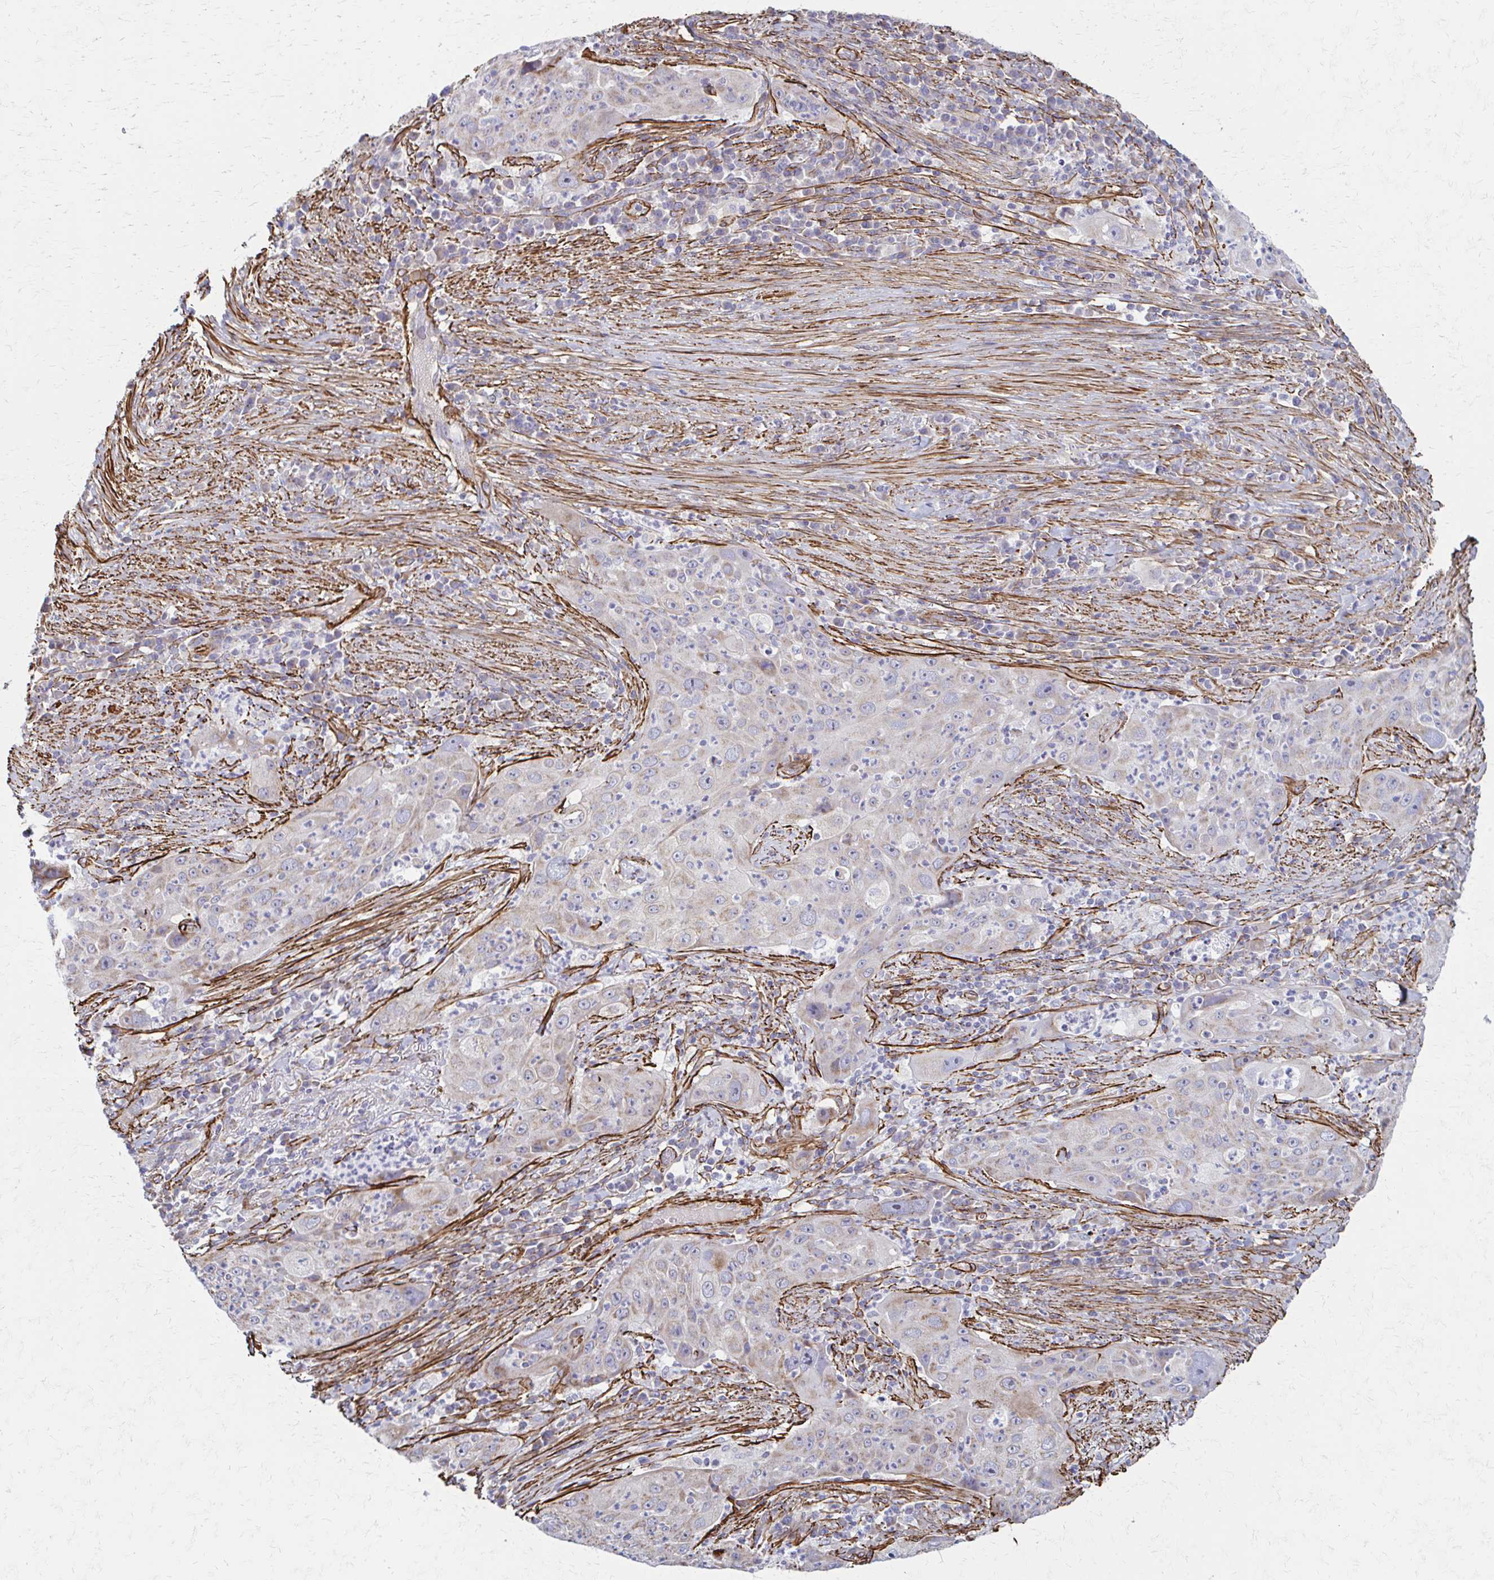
{"staining": {"intensity": "weak", "quantity": "<25%", "location": "cytoplasmic/membranous"}, "tissue": "lung cancer", "cell_type": "Tumor cells", "image_type": "cancer", "snomed": [{"axis": "morphology", "description": "Squamous cell carcinoma, NOS"}, {"axis": "topography", "description": "Lung"}], "caption": "Immunohistochemistry photomicrograph of human squamous cell carcinoma (lung) stained for a protein (brown), which exhibits no staining in tumor cells.", "gene": "TIMMDC1", "patient": {"sex": "female", "age": 59}}